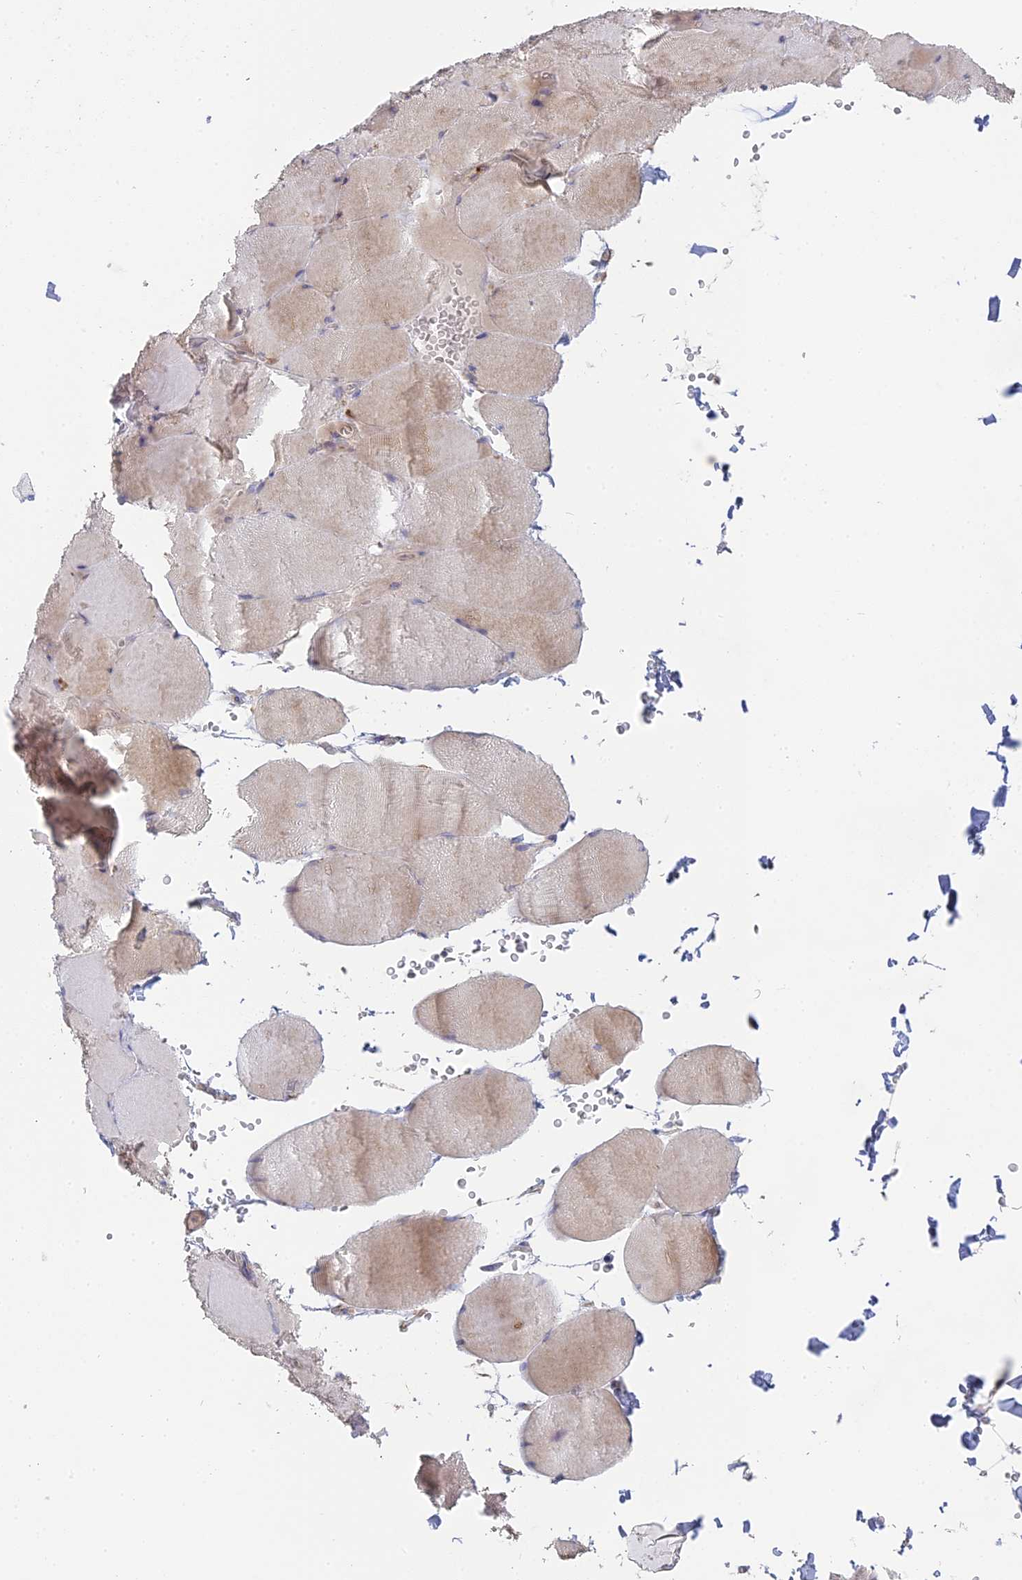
{"staining": {"intensity": "weak", "quantity": "25%-75%", "location": "cytoplasmic/membranous"}, "tissue": "skeletal muscle", "cell_type": "Myocytes", "image_type": "normal", "snomed": [{"axis": "morphology", "description": "Normal tissue, NOS"}, {"axis": "topography", "description": "Skeletal muscle"}, {"axis": "topography", "description": "Head-Neck"}], "caption": "Immunohistochemistry histopathology image of normal human skeletal muscle stained for a protein (brown), which exhibits low levels of weak cytoplasmic/membranous positivity in about 25%-75% of myocytes.", "gene": "SFT2D2", "patient": {"sex": "male", "age": 66}}